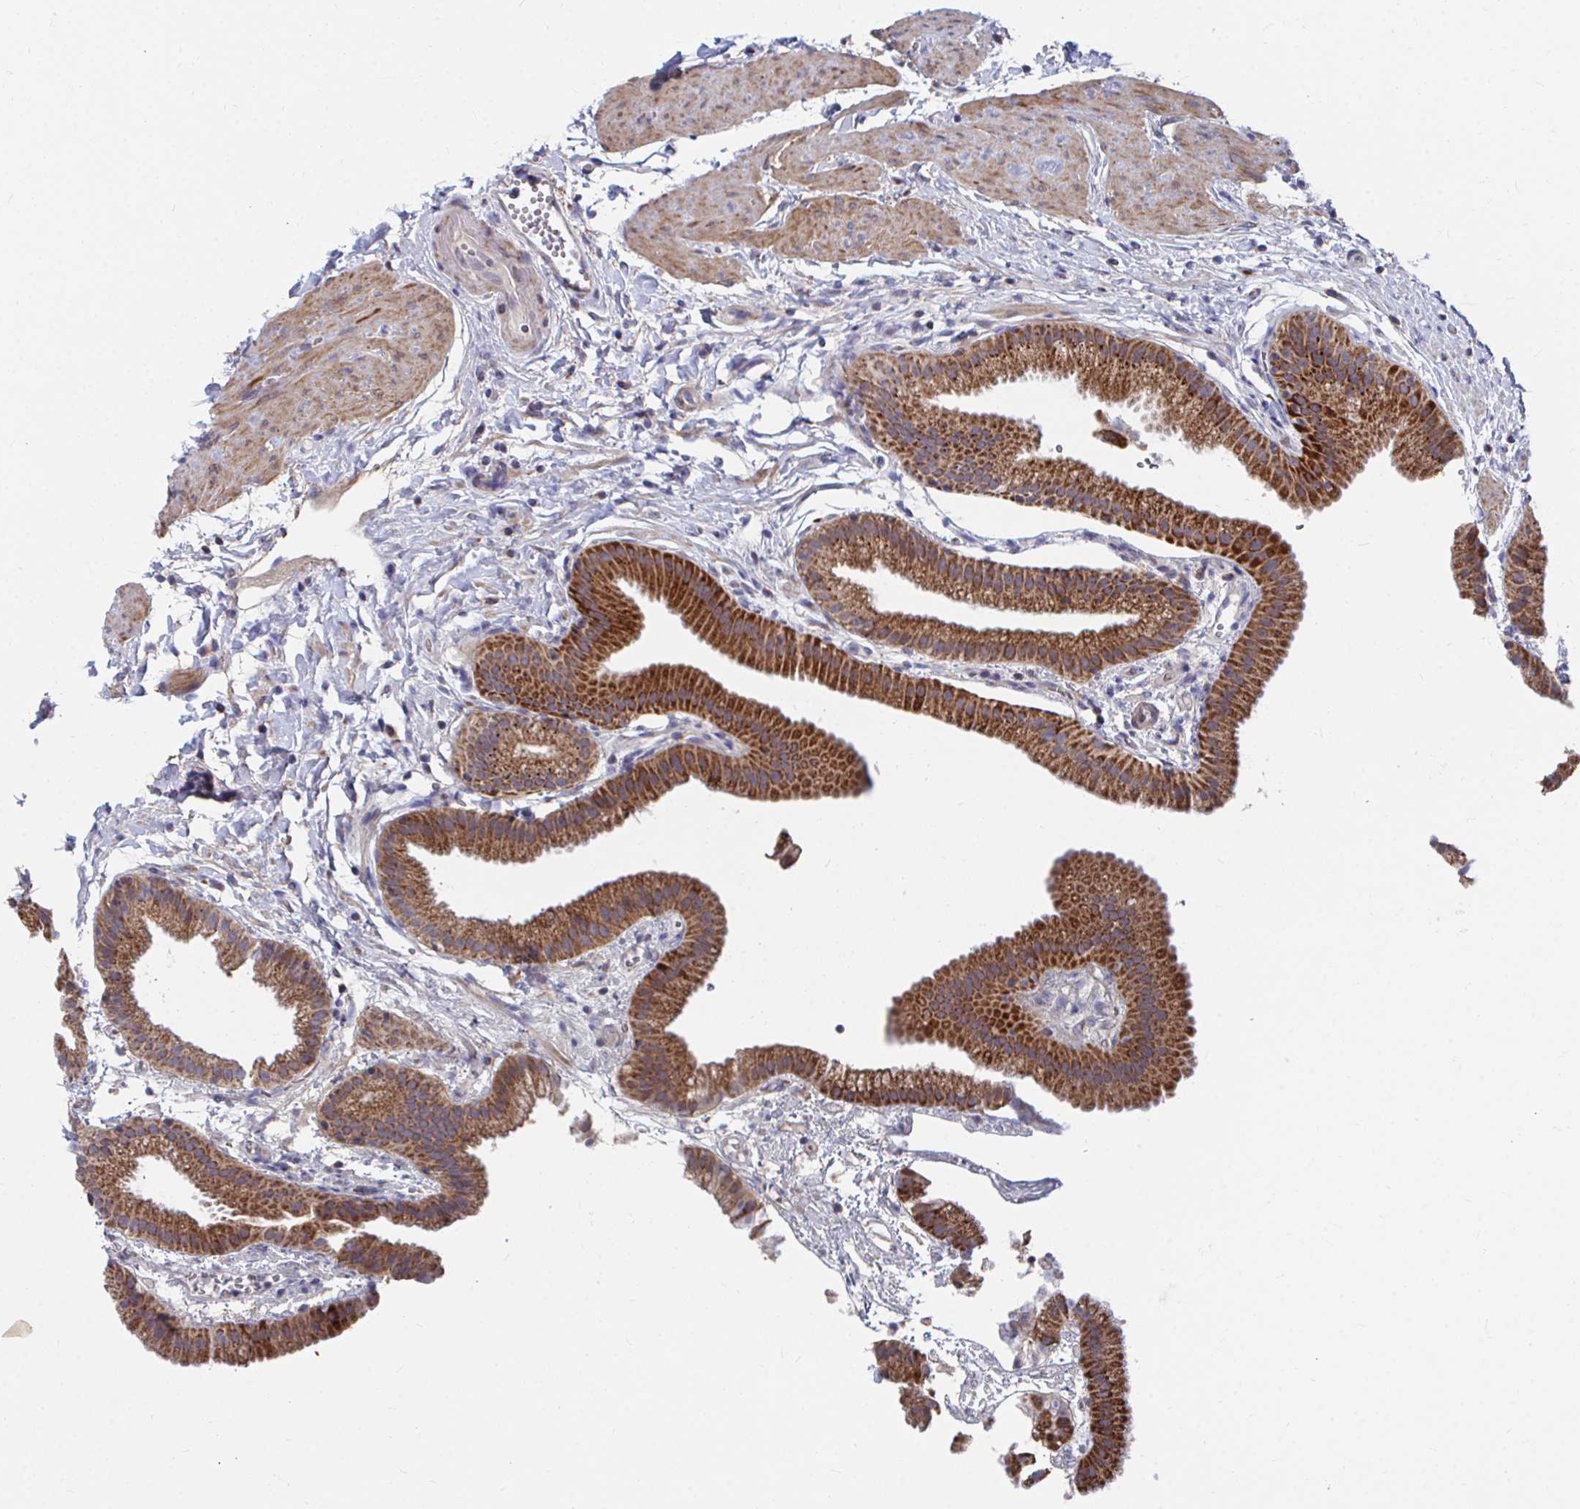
{"staining": {"intensity": "moderate", "quantity": ">75%", "location": "cytoplasmic/membranous"}, "tissue": "gallbladder", "cell_type": "Glandular cells", "image_type": "normal", "snomed": [{"axis": "morphology", "description": "Normal tissue, NOS"}, {"axis": "topography", "description": "Gallbladder"}], "caption": "Protein staining by immunohistochemistry (IHC) shows moderate cytoplasmic/membranous staining in approximately >75% of glandular cells in unremarkable gallbladder.", "gene": "PEX3", "patient": {"sex": "female", "age": 63}}